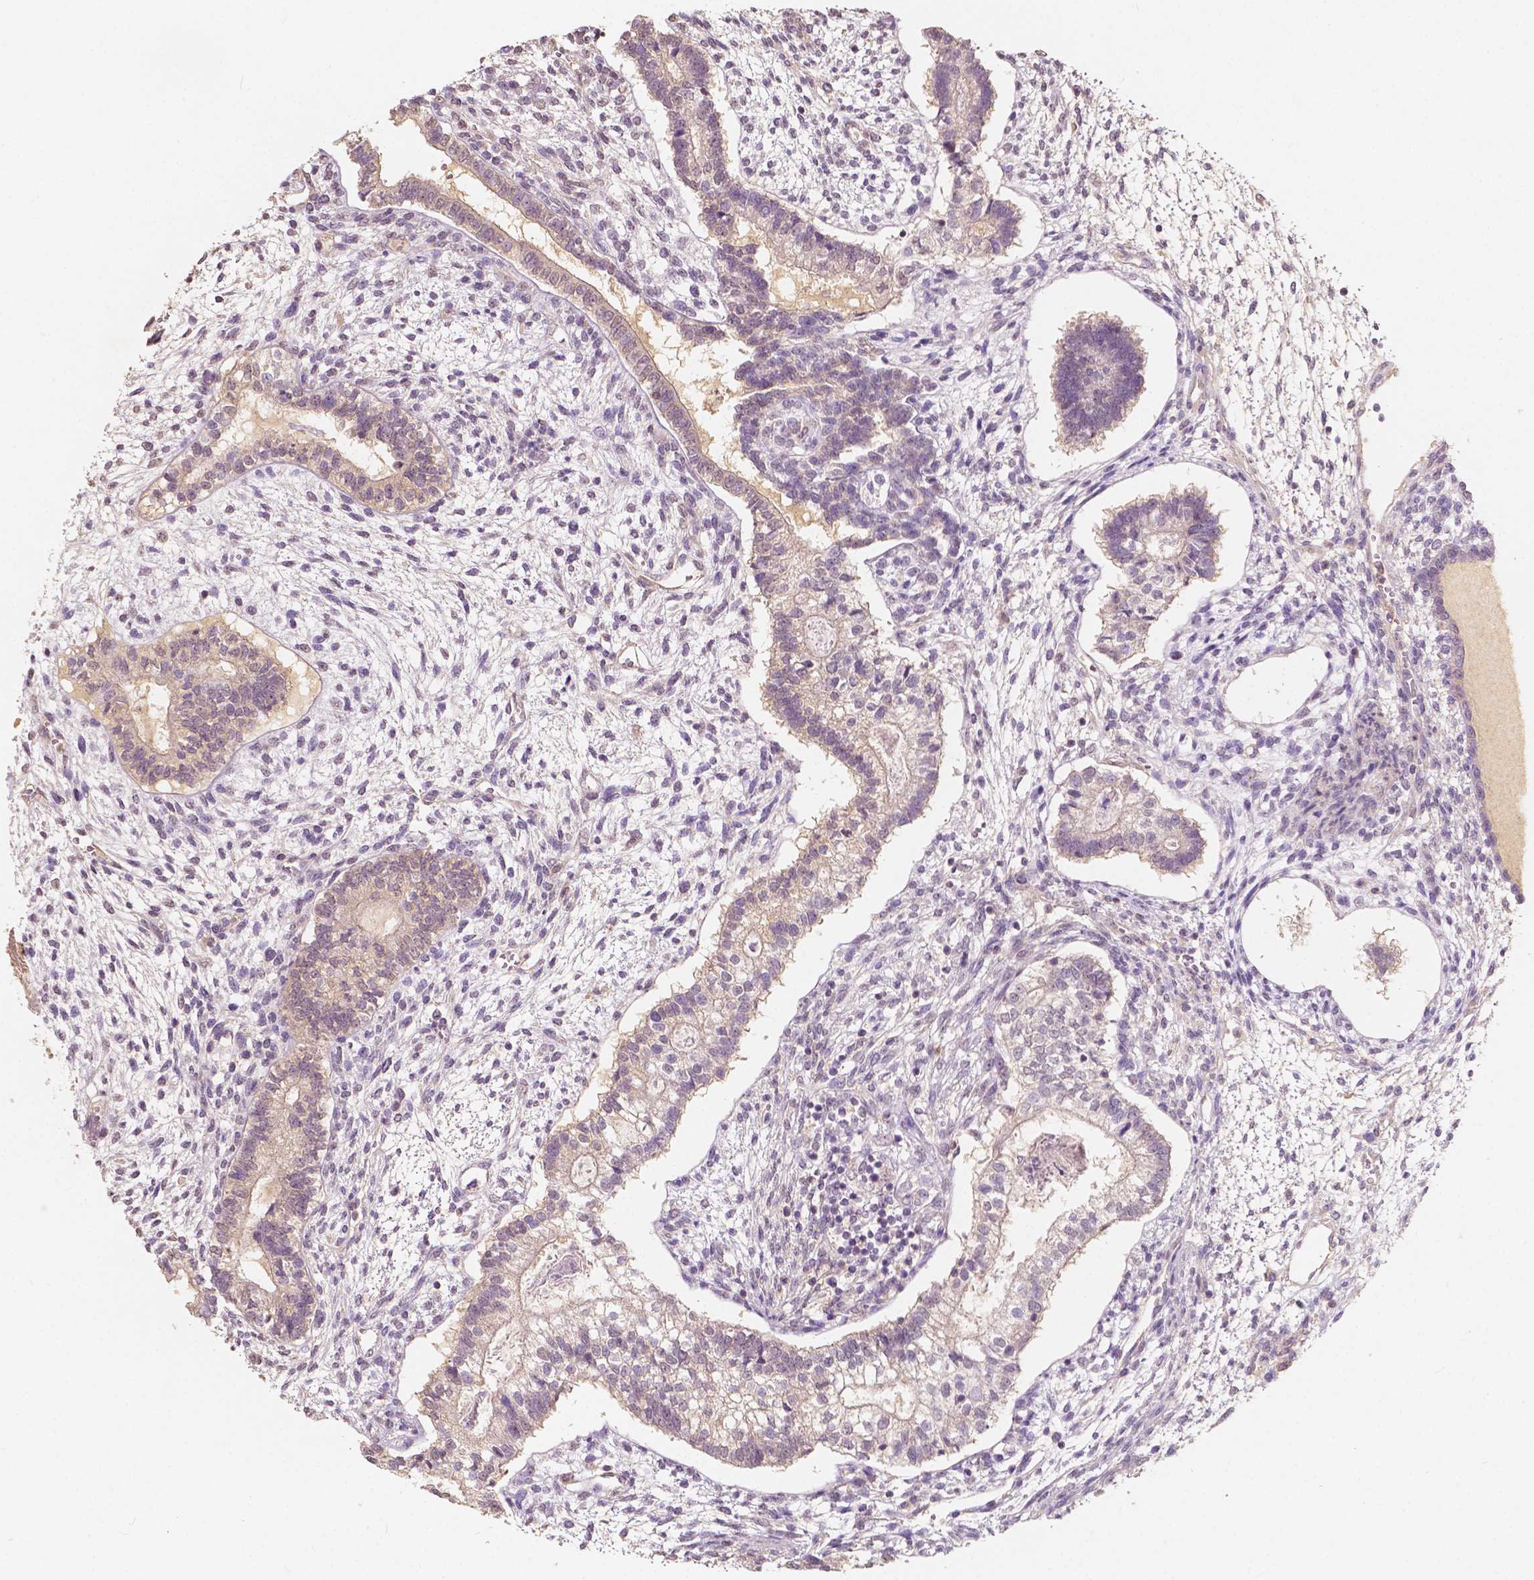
{"staining": {"intensity": "weak", "quantity": "25%-75%", "location": "cytoplasmic/membranous"}, "tissue": "testis cancer", "cell_type": "Tumor cells", "image_type": "cancer", "snomed": [{"axis": "morphology", "description": "Carcinoma, Embryonal, NOS"}, {"axis": "topography", "description": "Testis"}], "caption": "Immunohistochemistry (IHC) photomicrograph of testis cancer (embryonal carcinoma) stained for a protein (brown), which displays low levels of weak cytoplasmic/membranous positivity in approximately 25%-75% of tumor cells.", "gene": "SOX15", "patient": {"sex": "male", "age": 37}}